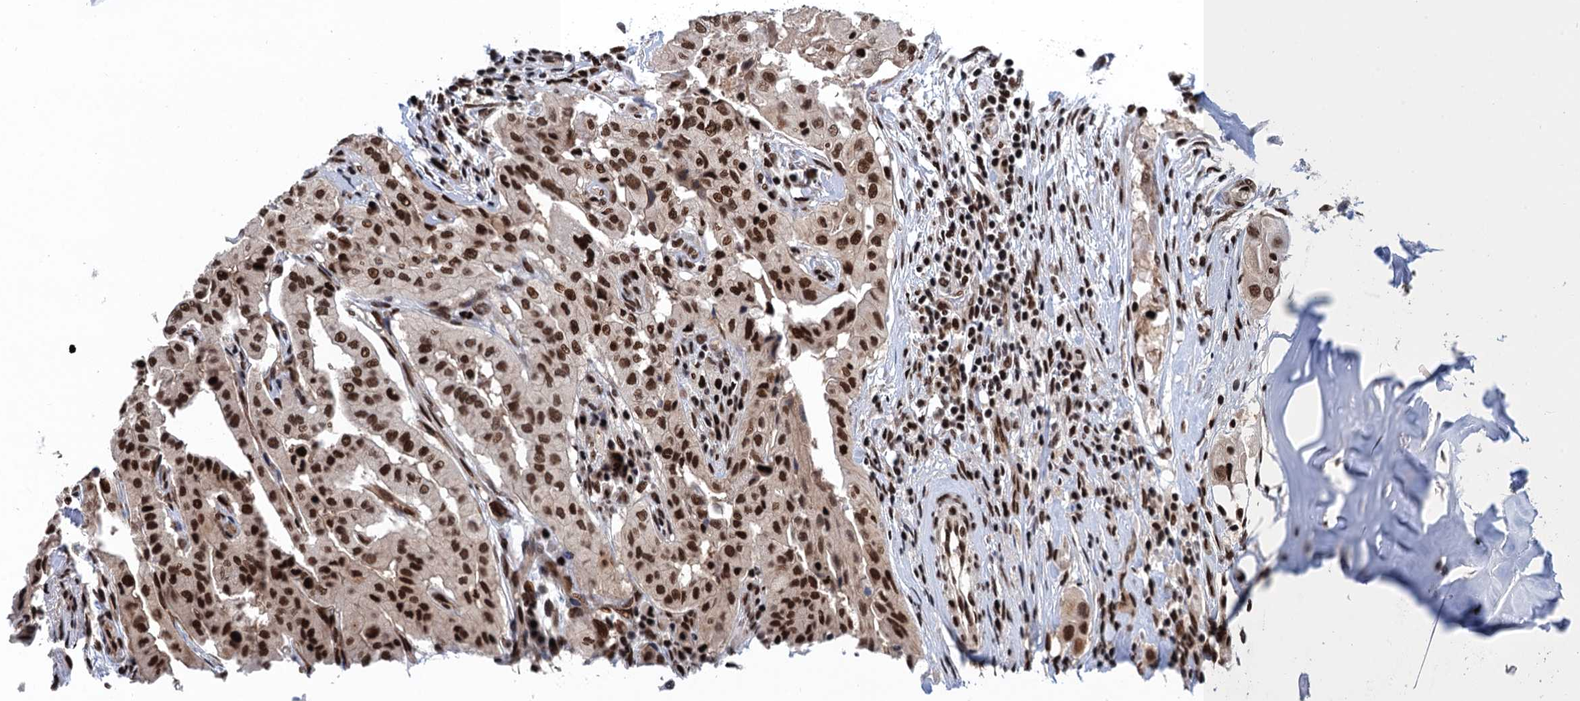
{"staining": {"intensity": "strong", "quantity": ">75%", "location": "nuclear"}, "tissue": "thyroid cancer", "cell_type": "Tumor cells", "image_type": "cancer", "snomed": [{"axis": "morphology", "description": "Papillary adenocarcinoma, NOS"}, {"axis": "topography", "description": "Thyroid gland"}], "caption": "Thyroid cancer stained for a protein shows strong nuclear positivity in tumor cells. (IHC, brightfield microscopy, high magnification).", "gene": "PPP4R1", "patient": {"sex": "female", "age": 59}}